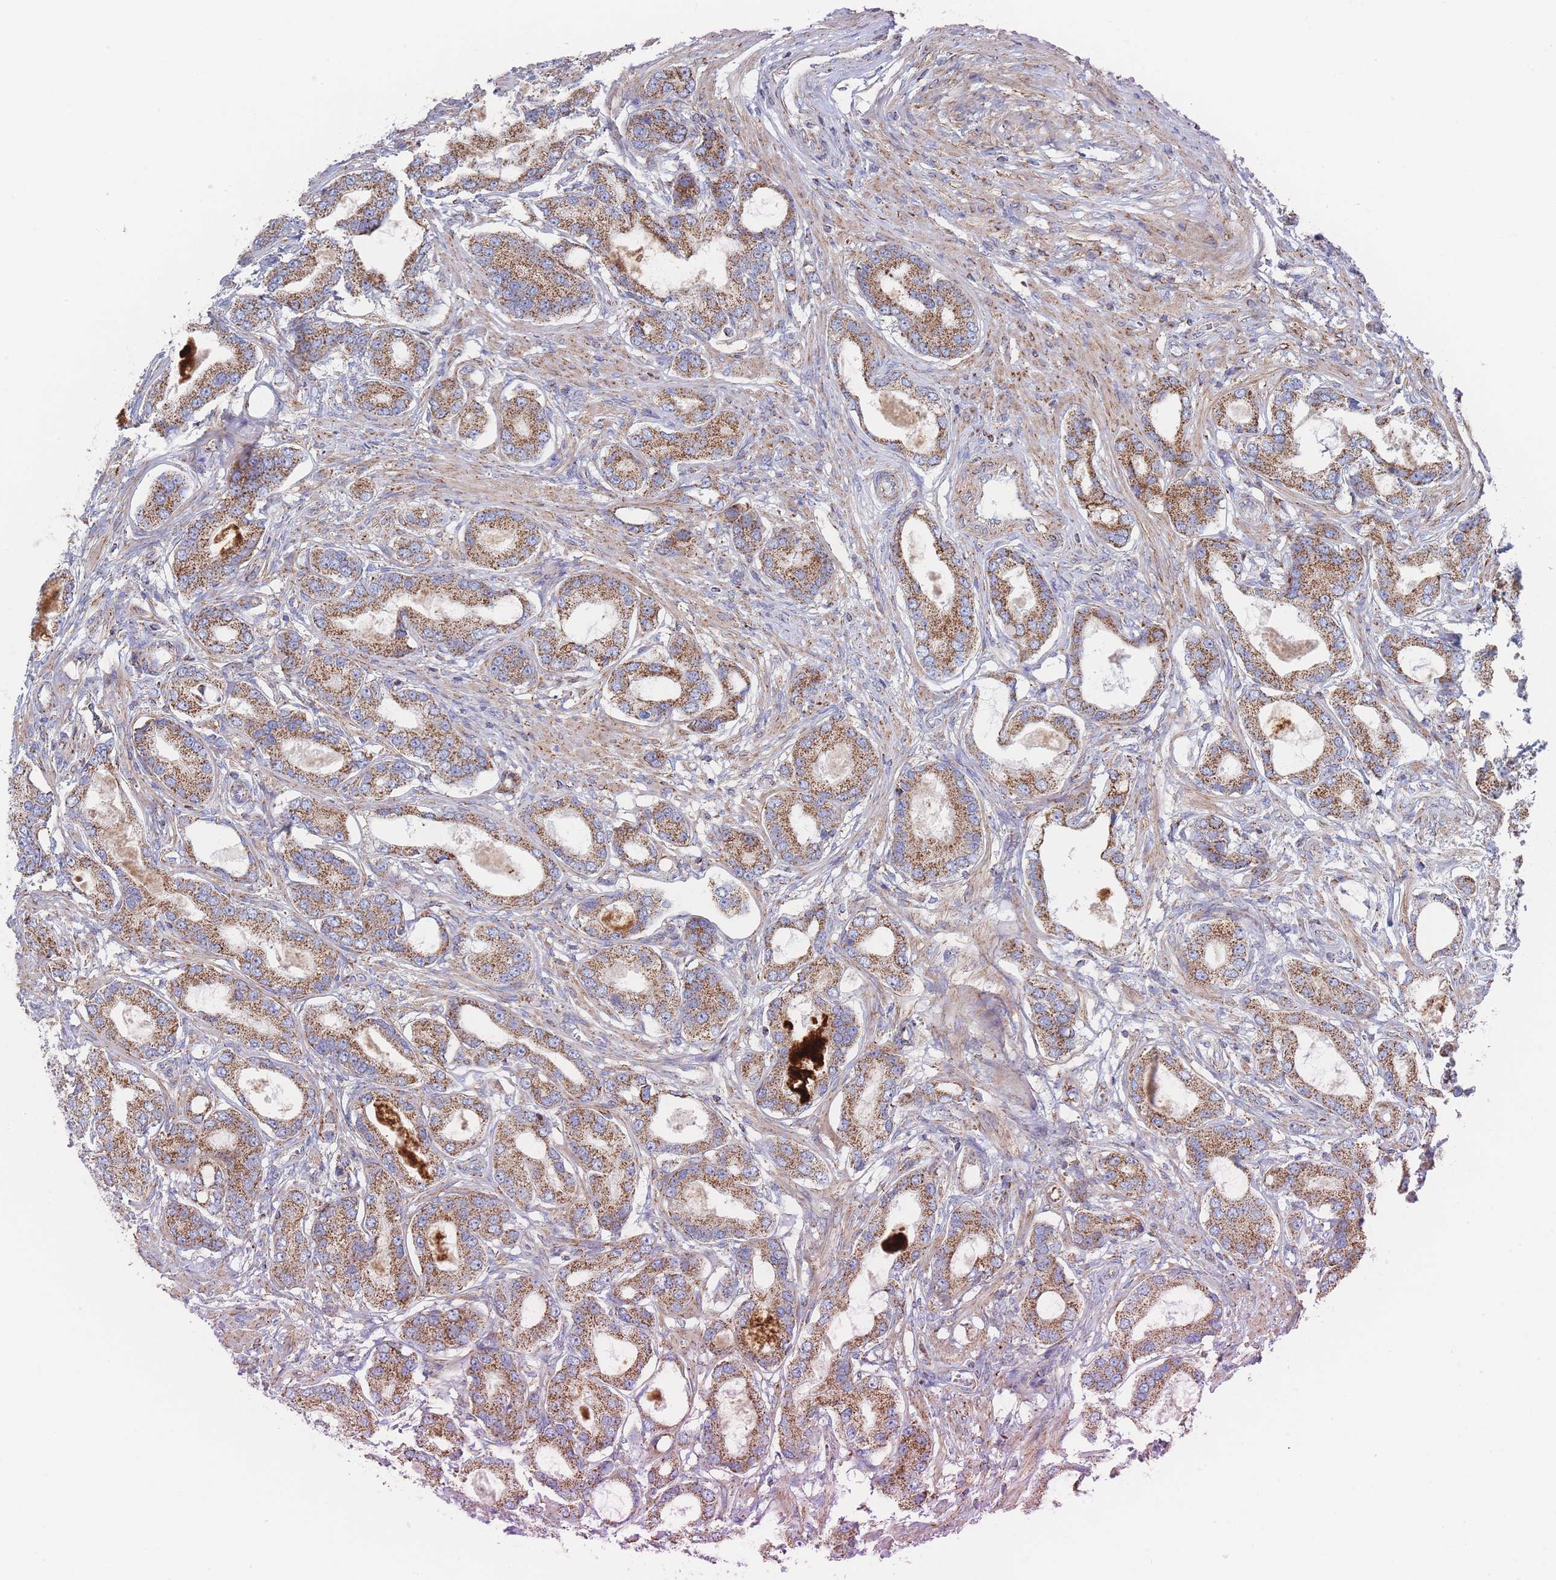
{"staining": {"intensity": "moderate", "quantity": ">75%", "location": "cytoplasmic/membranous"}, "tissue": "prostate cancer", "cell_type": "Tumor cells", "image_type": "cancer", "snomed": [{"axis": "morphology", "description": "Adenocarcinoma, High grade"}, {"axis": "topography", "description": "Prostate"}], "caption": "Tumor cells show medium levels of moderate cytoplasmic/membranous expression in approximately >75% of cells in human prostate cancer. The staining is performed using DAB (3,3'-diaminobenzidine) brown chromogen to label protein expression. The nuclei are counter-stained blue using hematoxylin.", "gene": "IKZF4", "patient": {"sex": "male", "age": 69}}